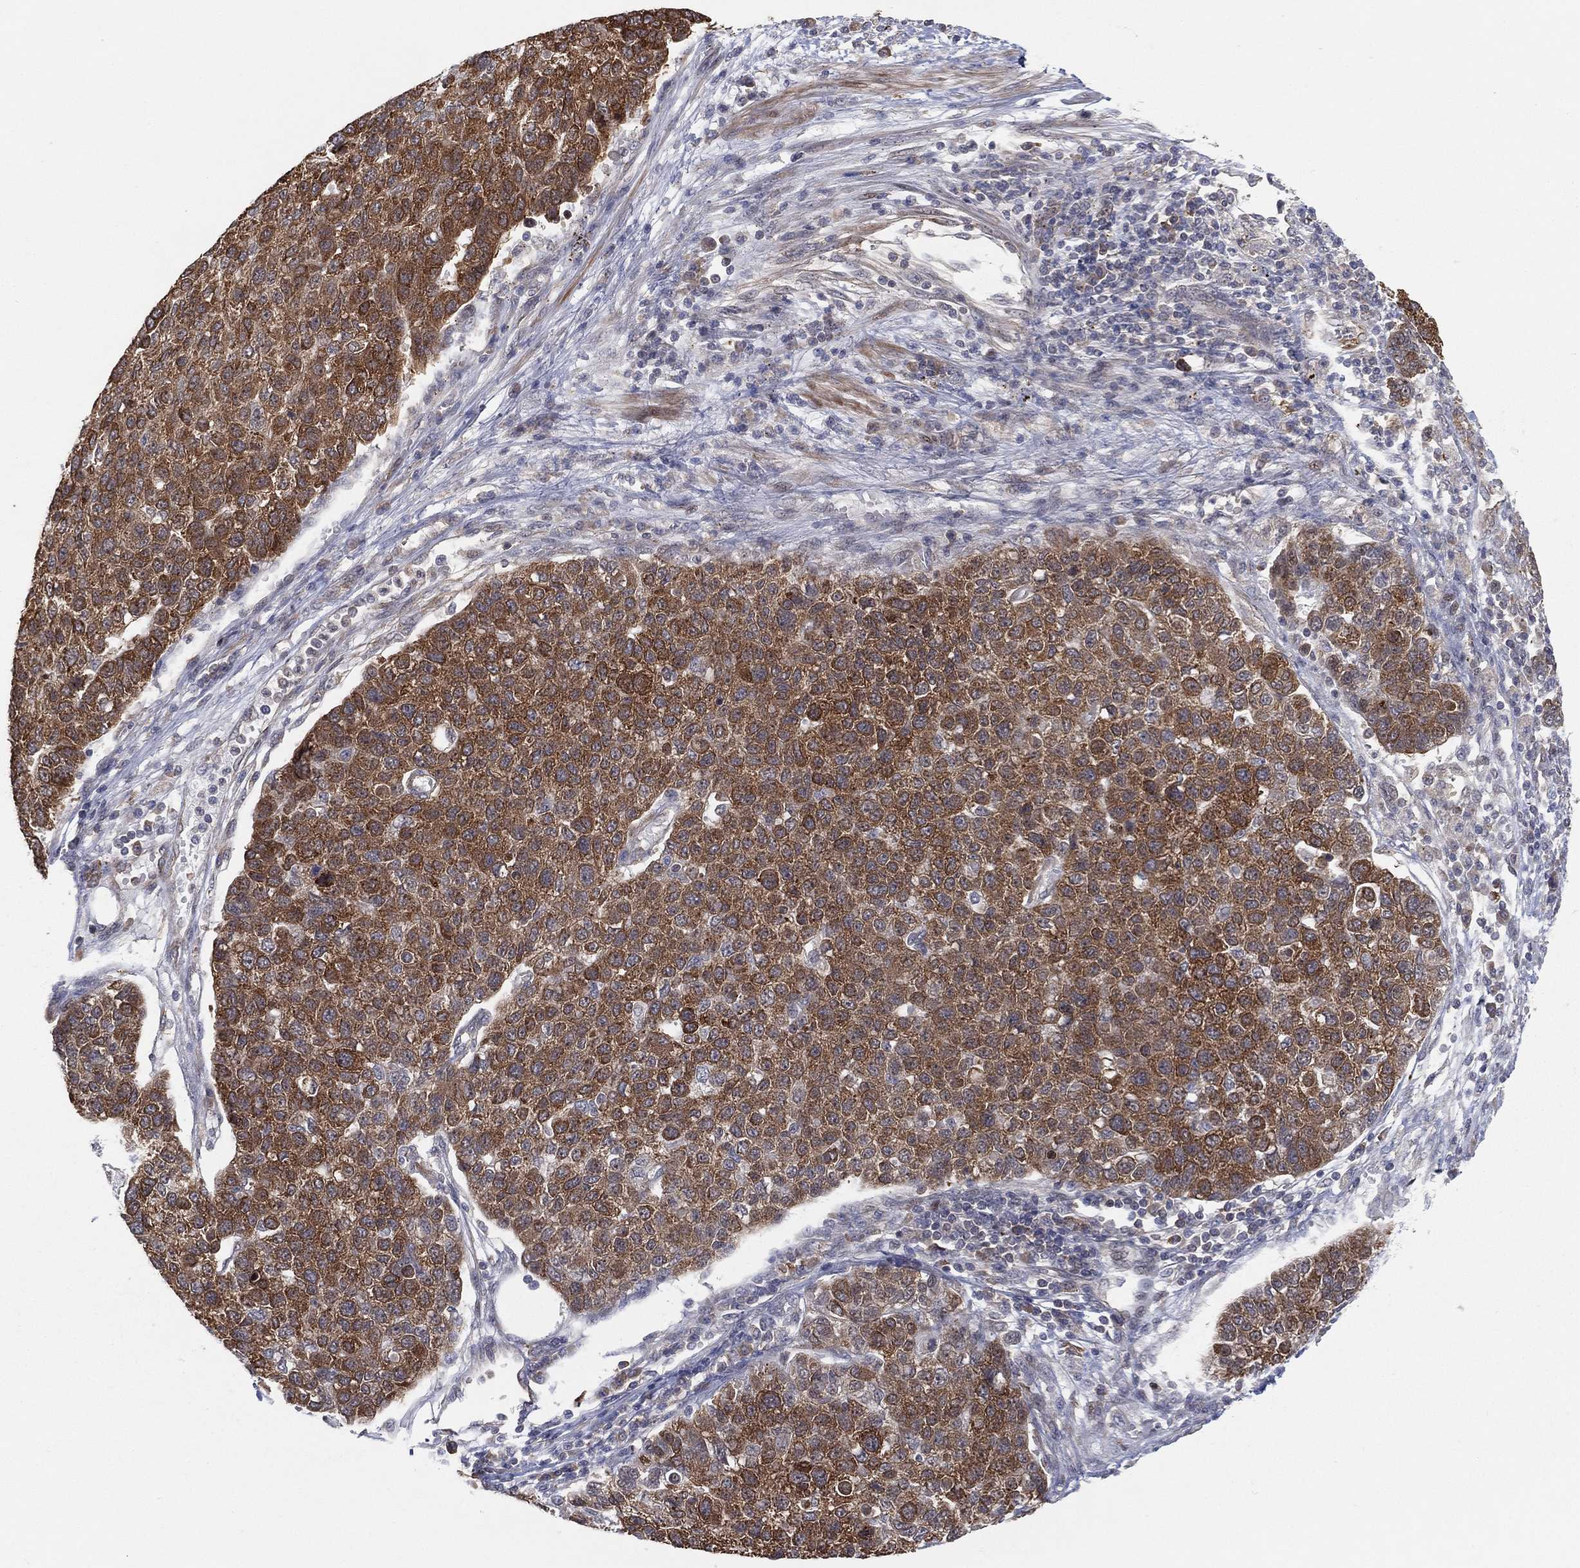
{"staining": {"intensity": "moderate", "quantity": "25%-75%", "location": "cytoplasmic/membranous"}, "tissue": "pancreatic cancer", "cell_type": "Tumor cells", "image_type": "cancer", "snomed": [{"axis": "morphology", "description": "Adenocarcinoma, NOS"}, {"axis": "topography", "description": "Pancreas"}], "caption": "IHC of human pancreatic adenocarcinoma demonstrates medium levels of moderate cytoplasmic/membranous expression in about 25%-75% of tumor cells.", "gene": "TMTC4", "patient": {"sex": "female", "age": 61}}